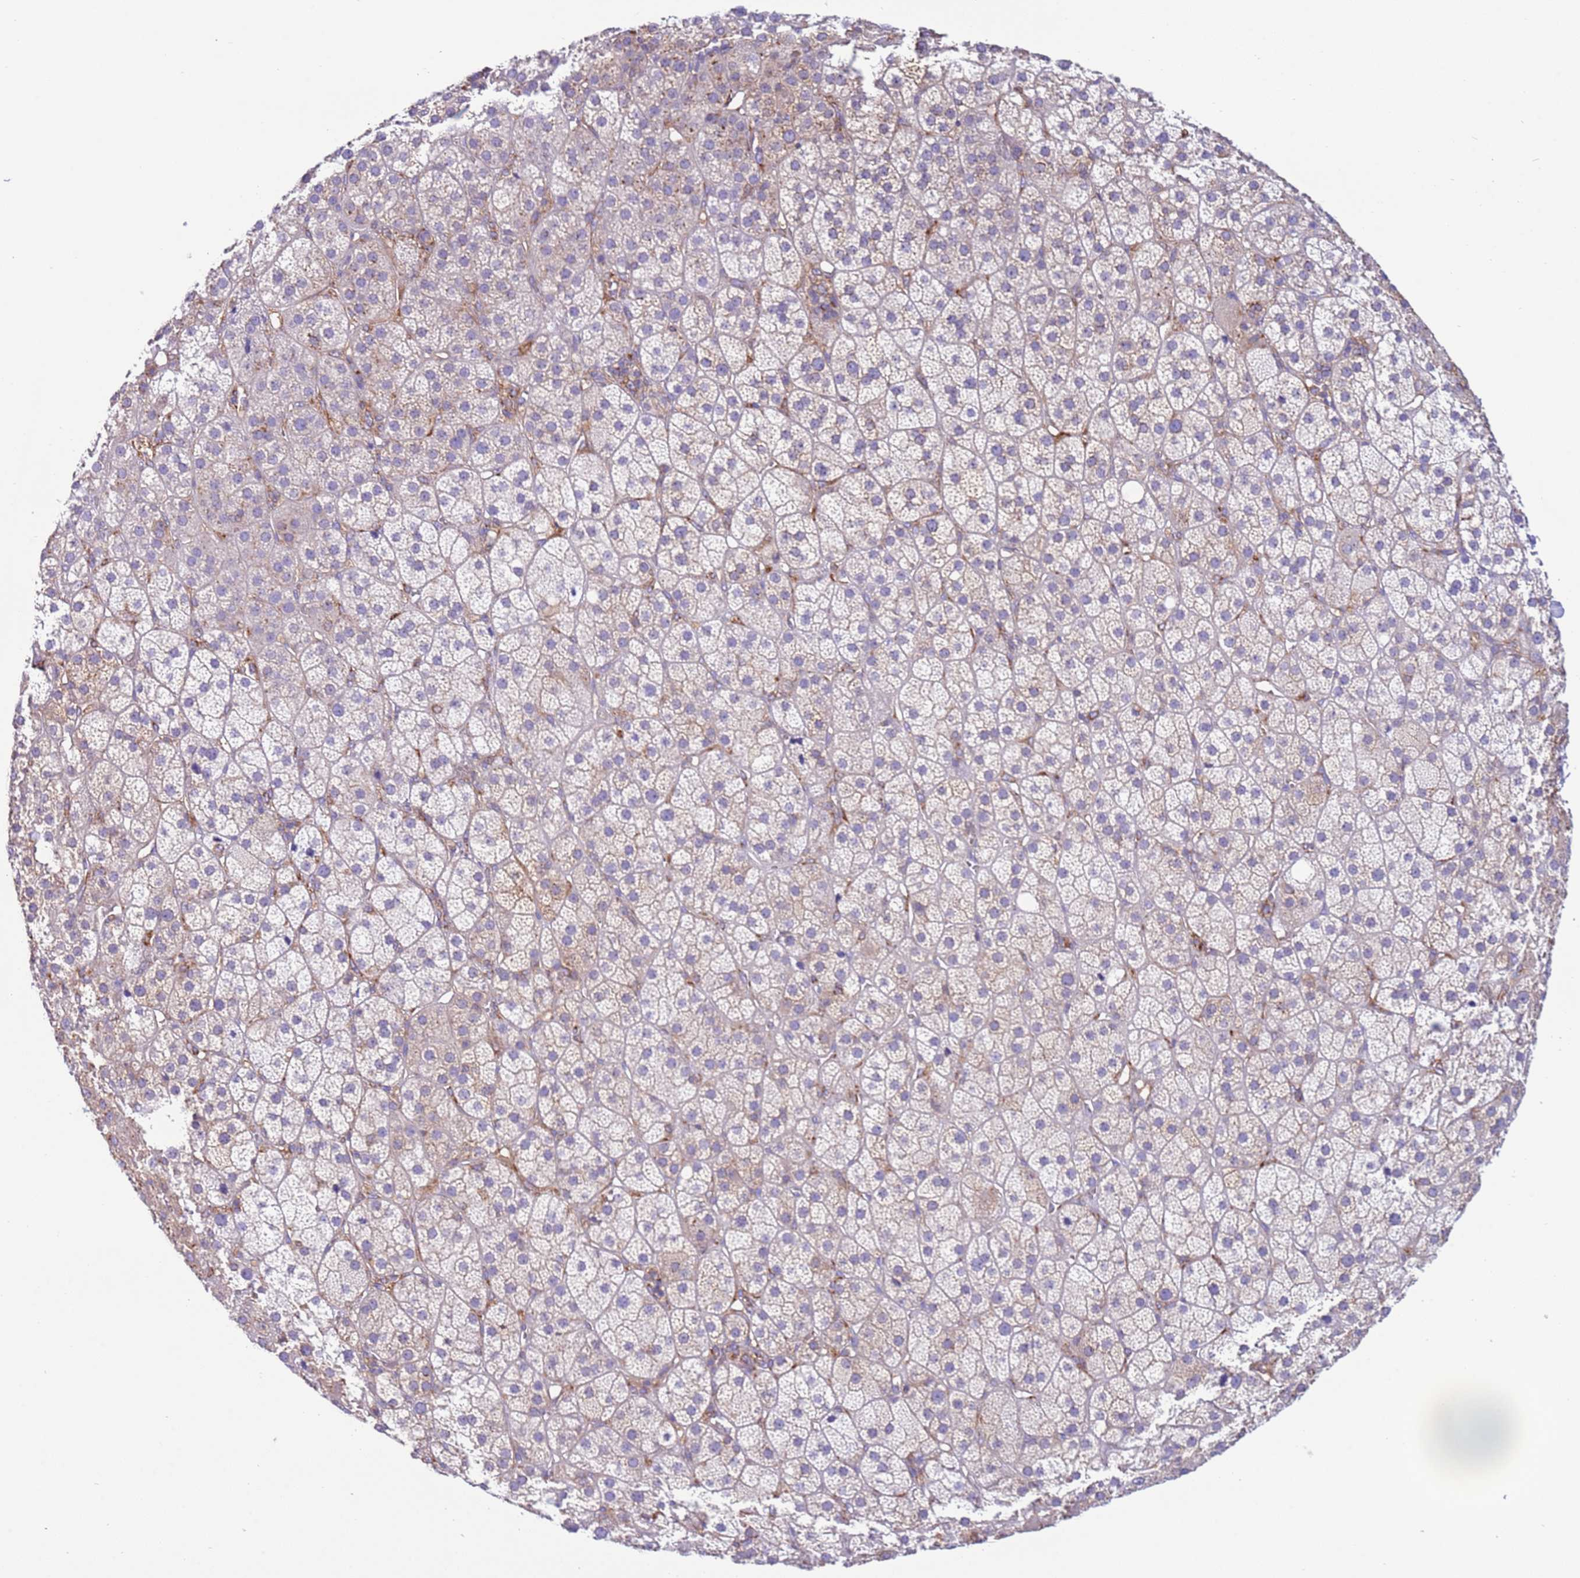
{"staining": {"intensity": "moderate", "quantity": "<25%", "location": "cytoplasmic/membranous"}, "tissue": "adrenal gland", "cell_type": "Glandular cells", "image_type": "normal", "snomed": [{"axis": "morphology", "description": "Normal tissue, NOS"}, {"axis": "topography", "description": "Adrenal gland"}], "caption": "This is a photomicrograph of immunohistochemistry (IHC) staining of unremarkable adrenal gland, which shows moderate staining in the cytoplasmic/membranous of glandular cells.", "gene": "VARS1", "patient": {"sex": "female", "age": 57}}